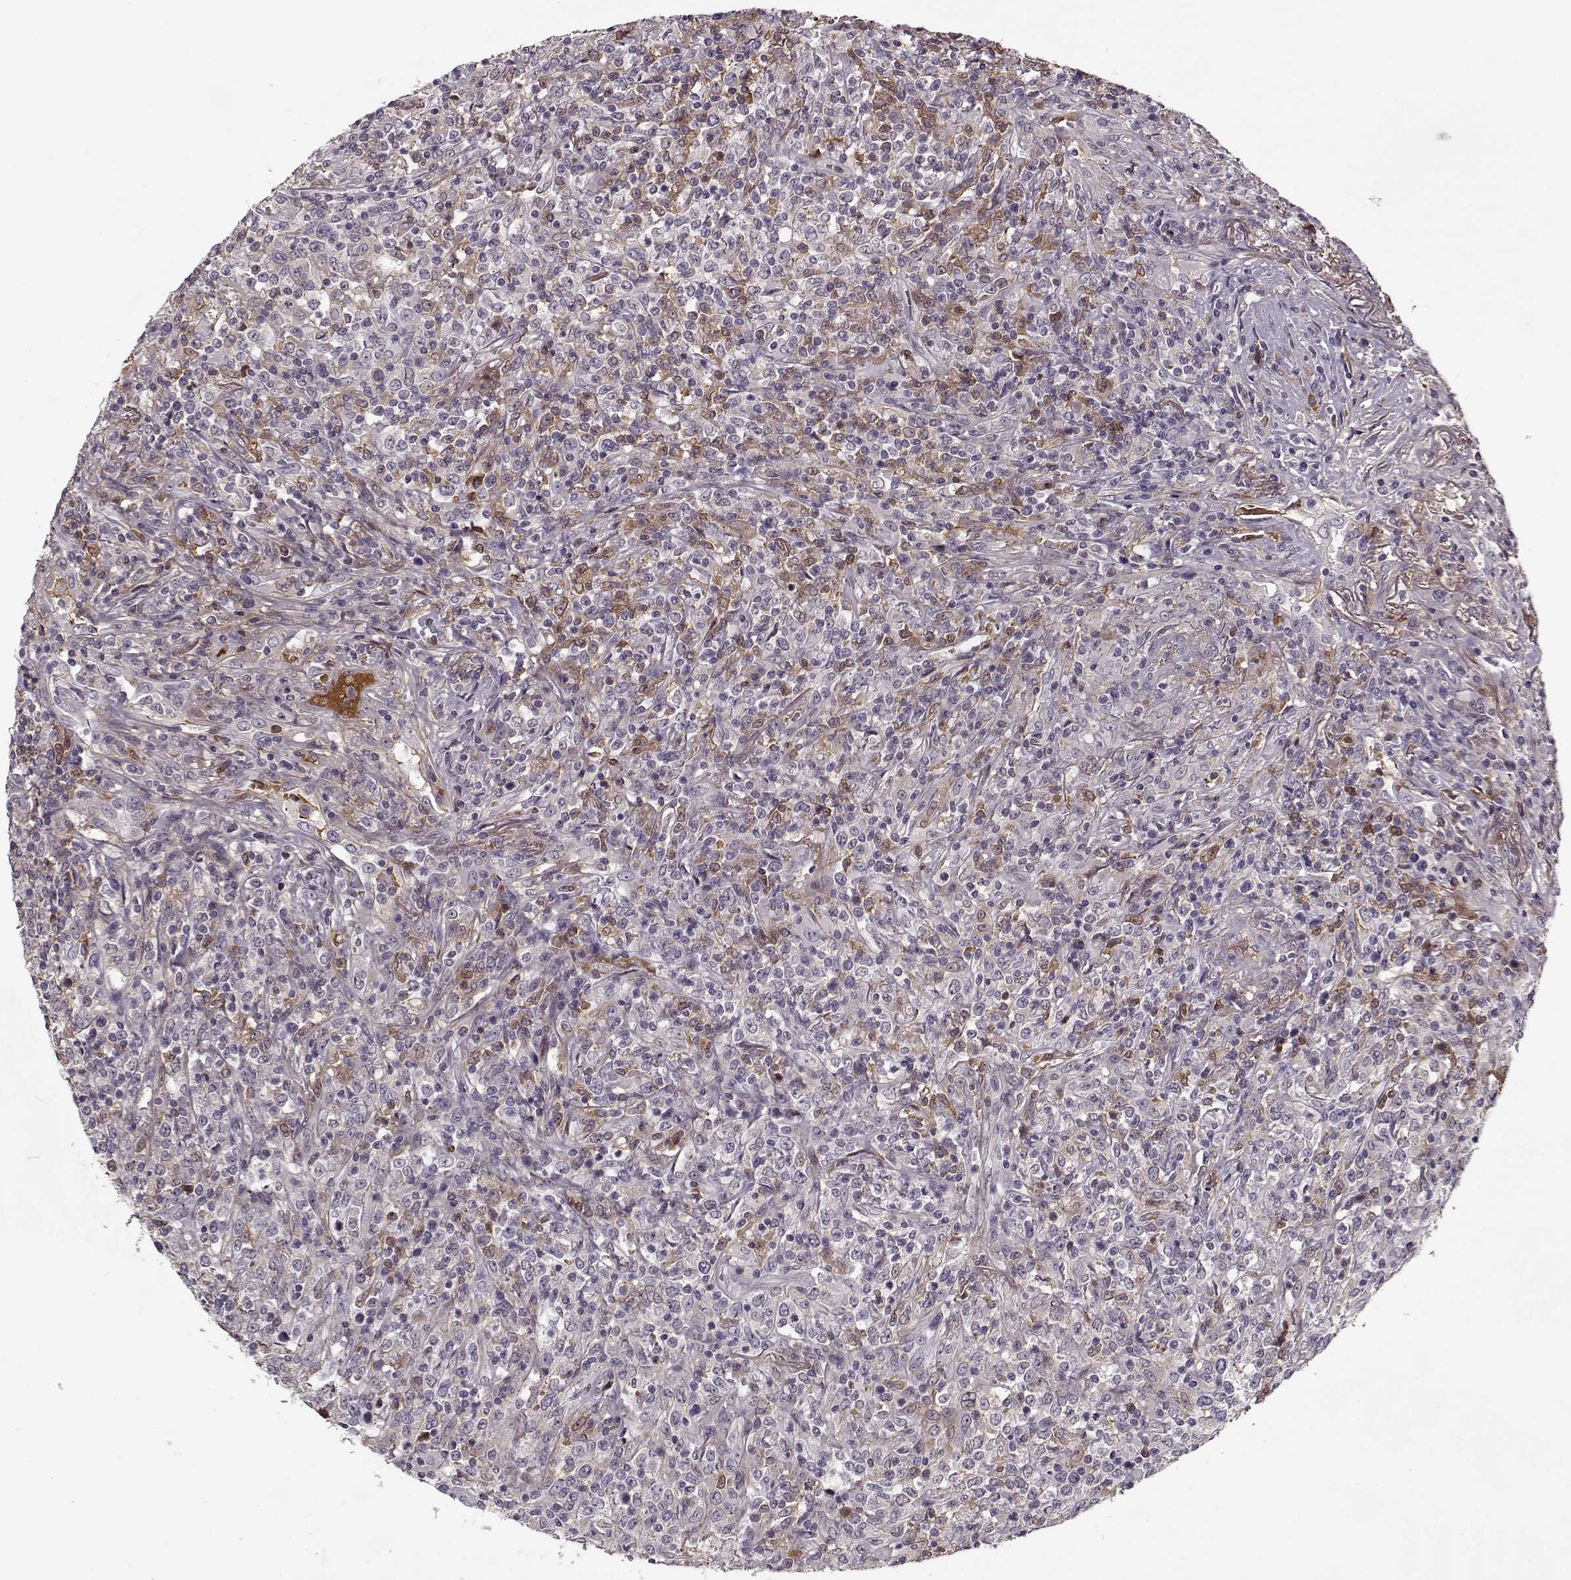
{"staining": {"intensity": "negative", "quantity": "none", "location": "none"}, "tissue": "lymphoma", "cell_type": "Tumor cells", "image_type": "cancer", "snomed": [{"axis": "morphology", "description": "Malignant lymphoma, non-Hodgkin's type, High grade"}, {"axis": "topography", "description": "Lung"}], "caption": "Tumor cells show no significant positivity in high-grade malignant lymphoma, non-Hodgkin's type.", "gene": "AFM", "patient": {"sex": "male", "age": 79}}